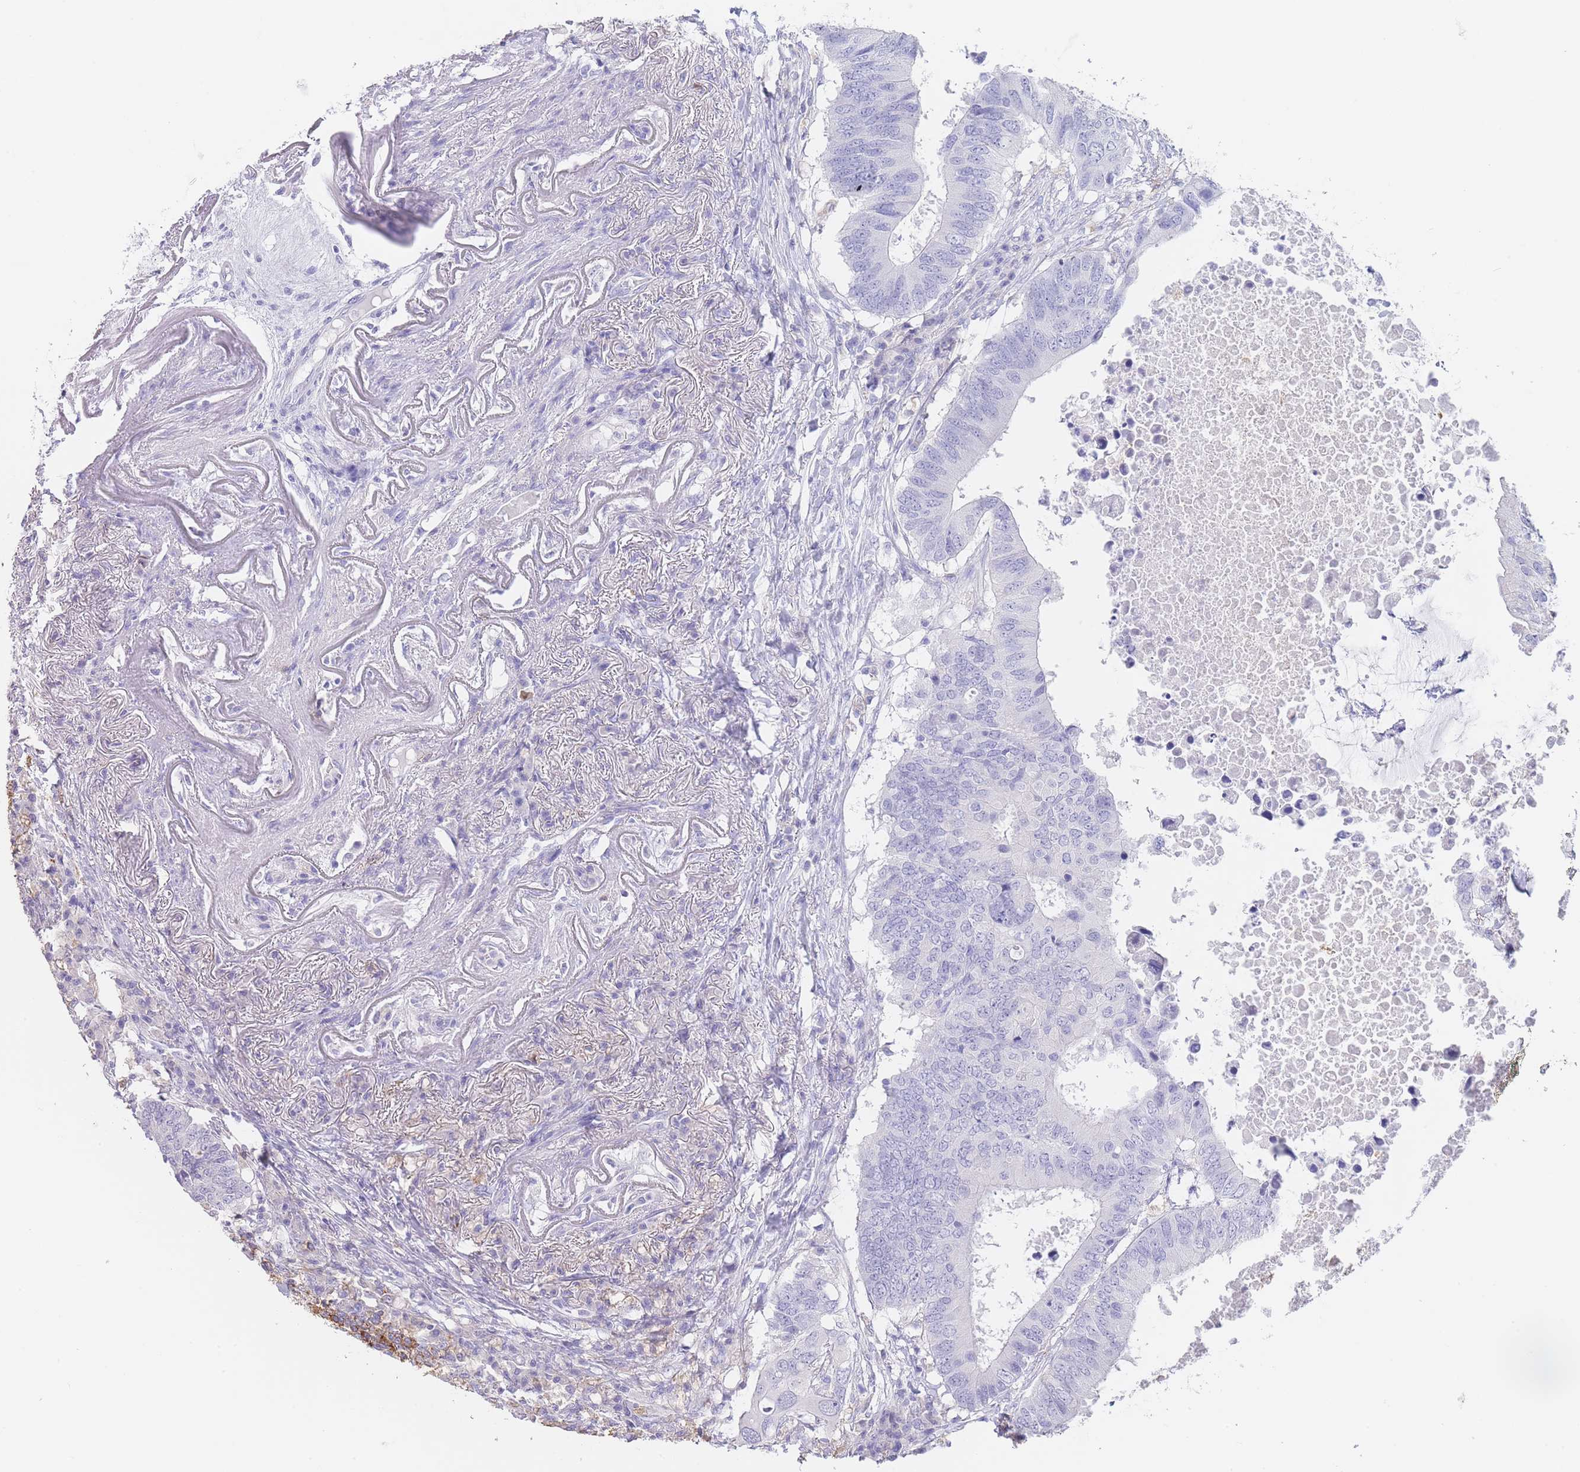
{"staining": {"intensity": "negative", "quantity": "none", "location": "none"}, "tissue": "colorectal cancer", "cell_type": "Tumor cells", "image_type": "cancer", "snomed": [{"axis": "morphology", "description": "Adenocarcinoma, NOS"}, {"axis": "topography", "description": "Colon"}], "caption": "Tumor cells show no significant protein staining in colorectal cancer.", "gene": "CD37", "patient": {"sex": "male", "age": 71}}